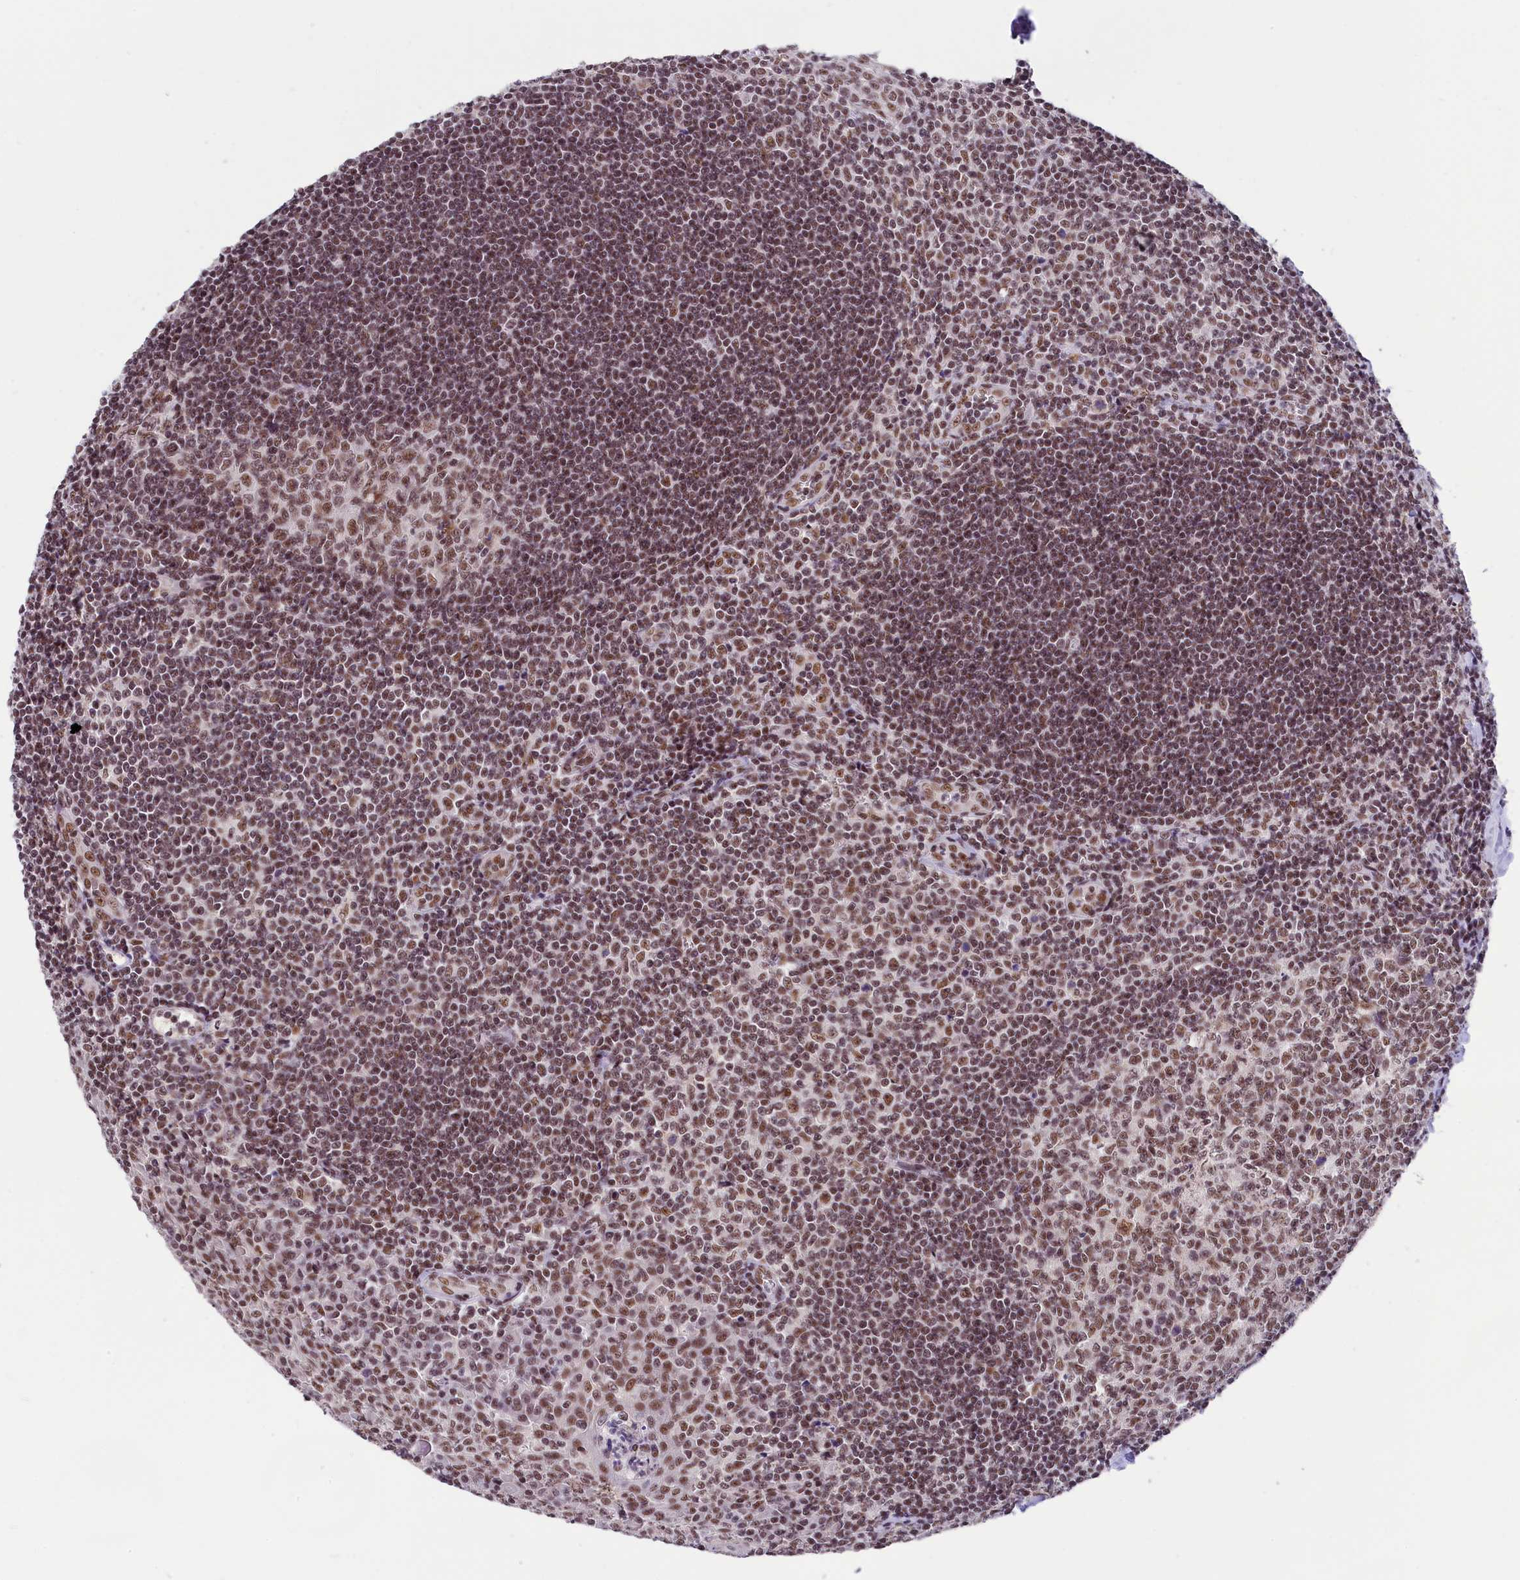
{"staining": {"intensity": "moderate", "quantity": ">75%", "location": "nuclear"}, "tissue": "tonsil", "cell_type": "Germinal center cells", "image_type": "normal", "snomed": [{"axis": "morphology", "description": "Normal tissue, NOS"}, {"axis": "topography", "description": "Tonsil"}], "caption": "Unremarkable tonsil shows moderate nuclear staining in approximately >75% of germinal center cells.", "gene": "ZC3H4", "patient": {"sex": "male", "age": 27}}